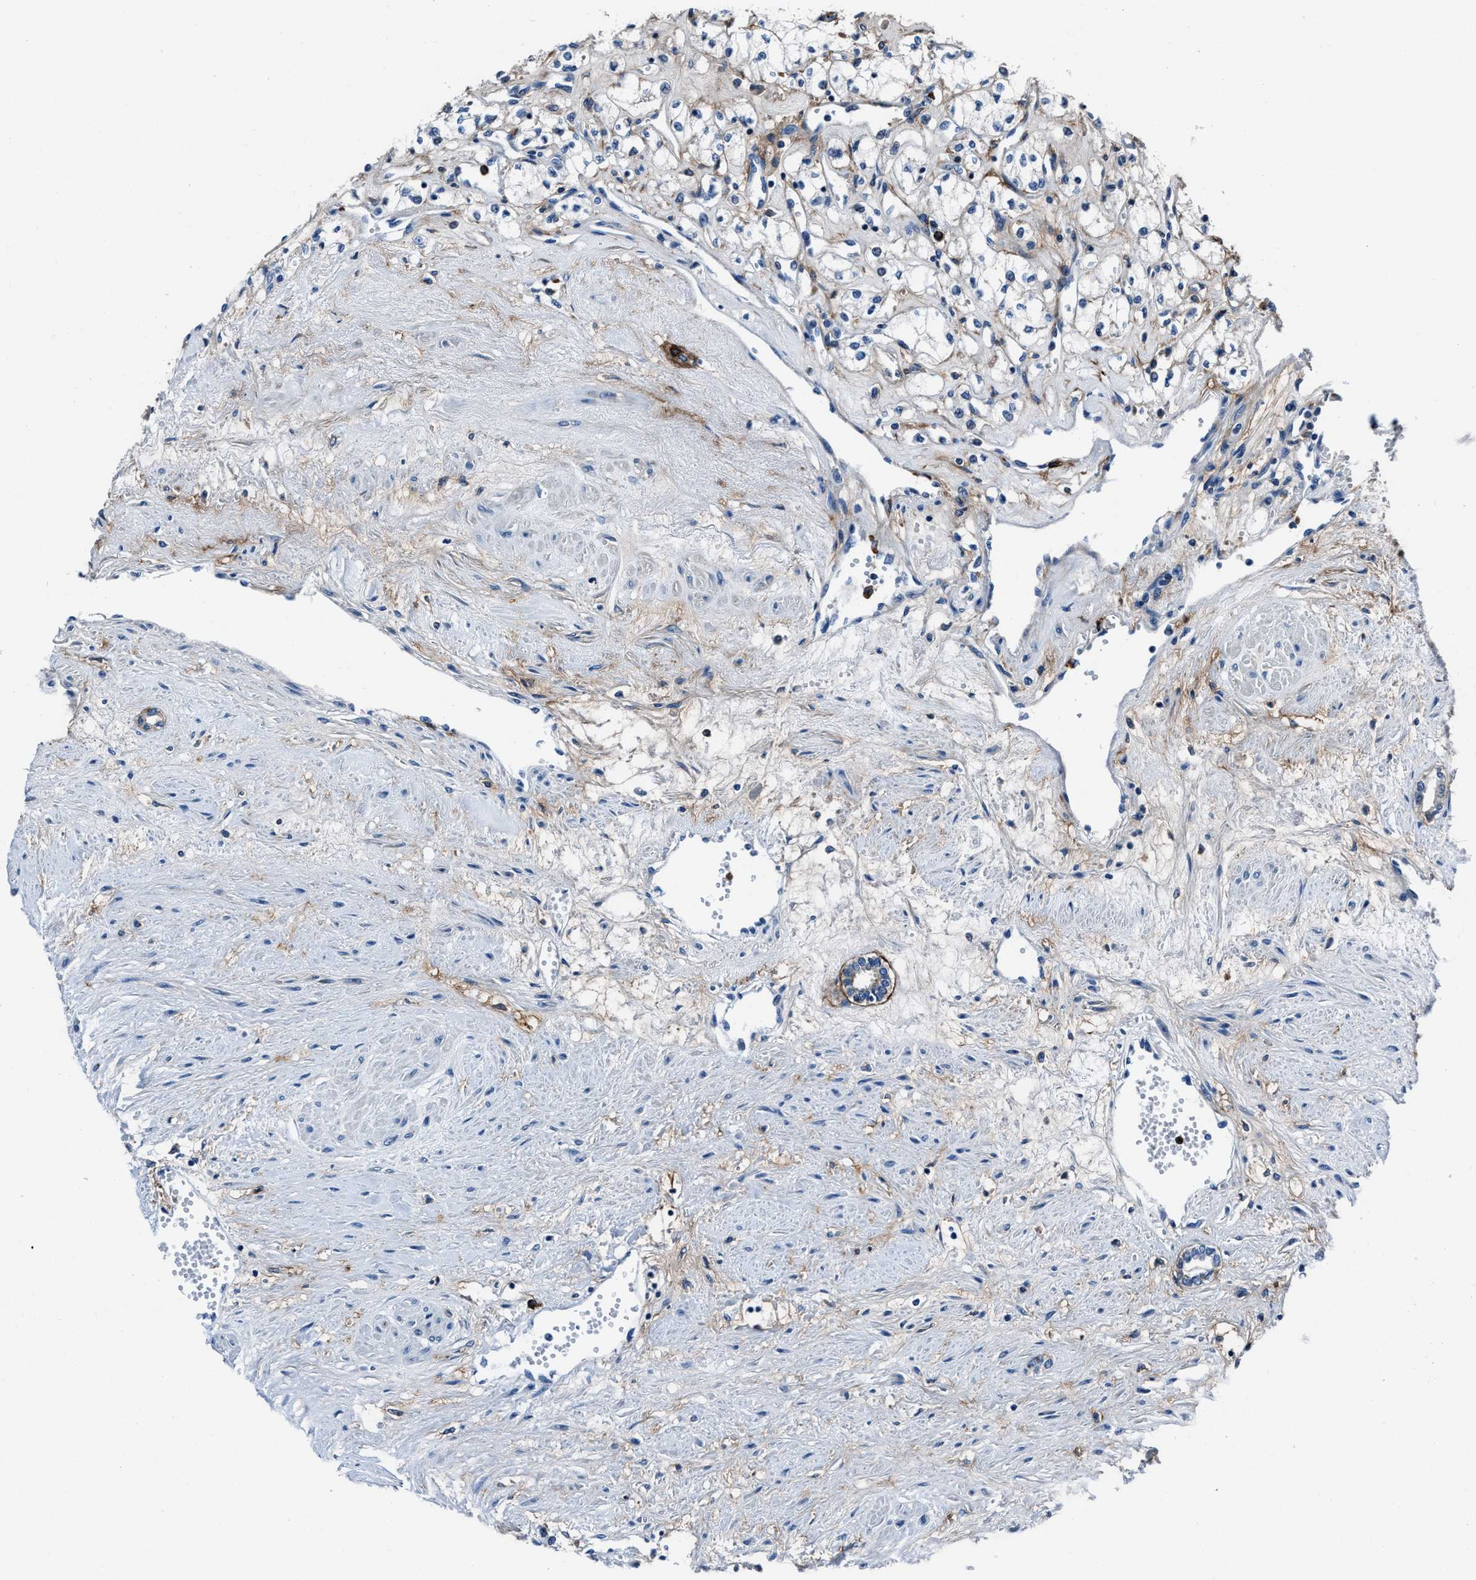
{"staining": {"intensity": "negative", "quantity": "none", "location": "none"}, "tissue": "renal cancer", "cell_type": "Tumor cells", "image_type": "cancer", "snomed": [{"axis": "morphology", "description": "Adenocarcinoma, NOS"}, {"axis": "topography", "description": "Kidney"}], "caption": "High power microscopy image of an immunohistochemistry histopathology image of renal adenocarcinoma, revealing no significant staining in tumor cells.", "gene": "FGL2", "patient": {"sex": "male", "age": 59}}